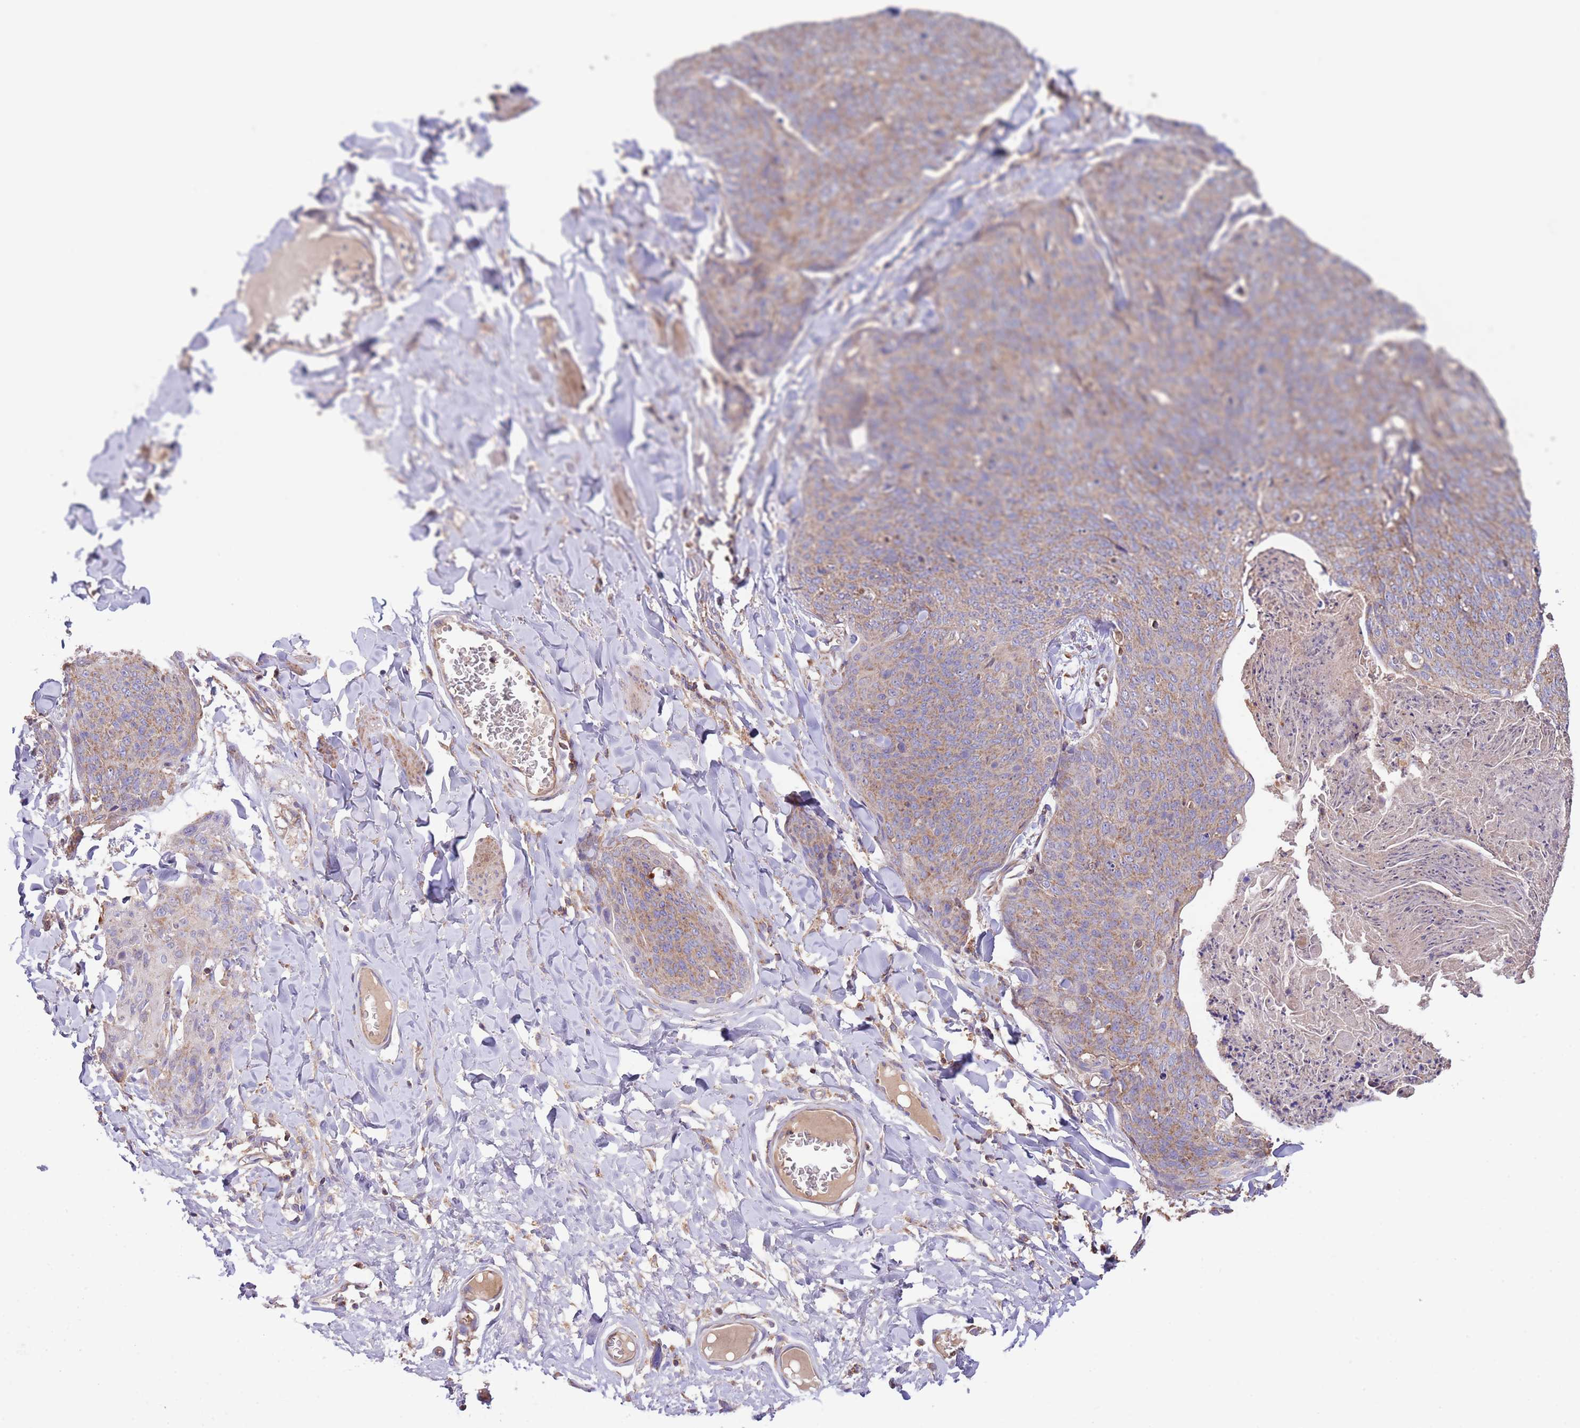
{"staining": {"intensity": "moderate", "quantity": ">75%", "location": "cytoplasmic/membranous"}, "tissue": "skin cancer", "cell_type": "Tumor cells", "image_type": "cancer", "snomed": [{"axis": "morphology", "description": "Squamous cell carcinoma, NOS"}, {"axis": "topography", "description": "Skin"}, {"axis": "topography", "description": "Vulva"}], "caption": "Skin squamous cell carcinoma stained with DAB immunohistochemistry (IHC) displays medium levels of moderate cytoplasmic/membranous expression in approximately >75% of tumor cells.", "gene": "DNAJA3", "patient": {"sex": "female", "age": 85}}